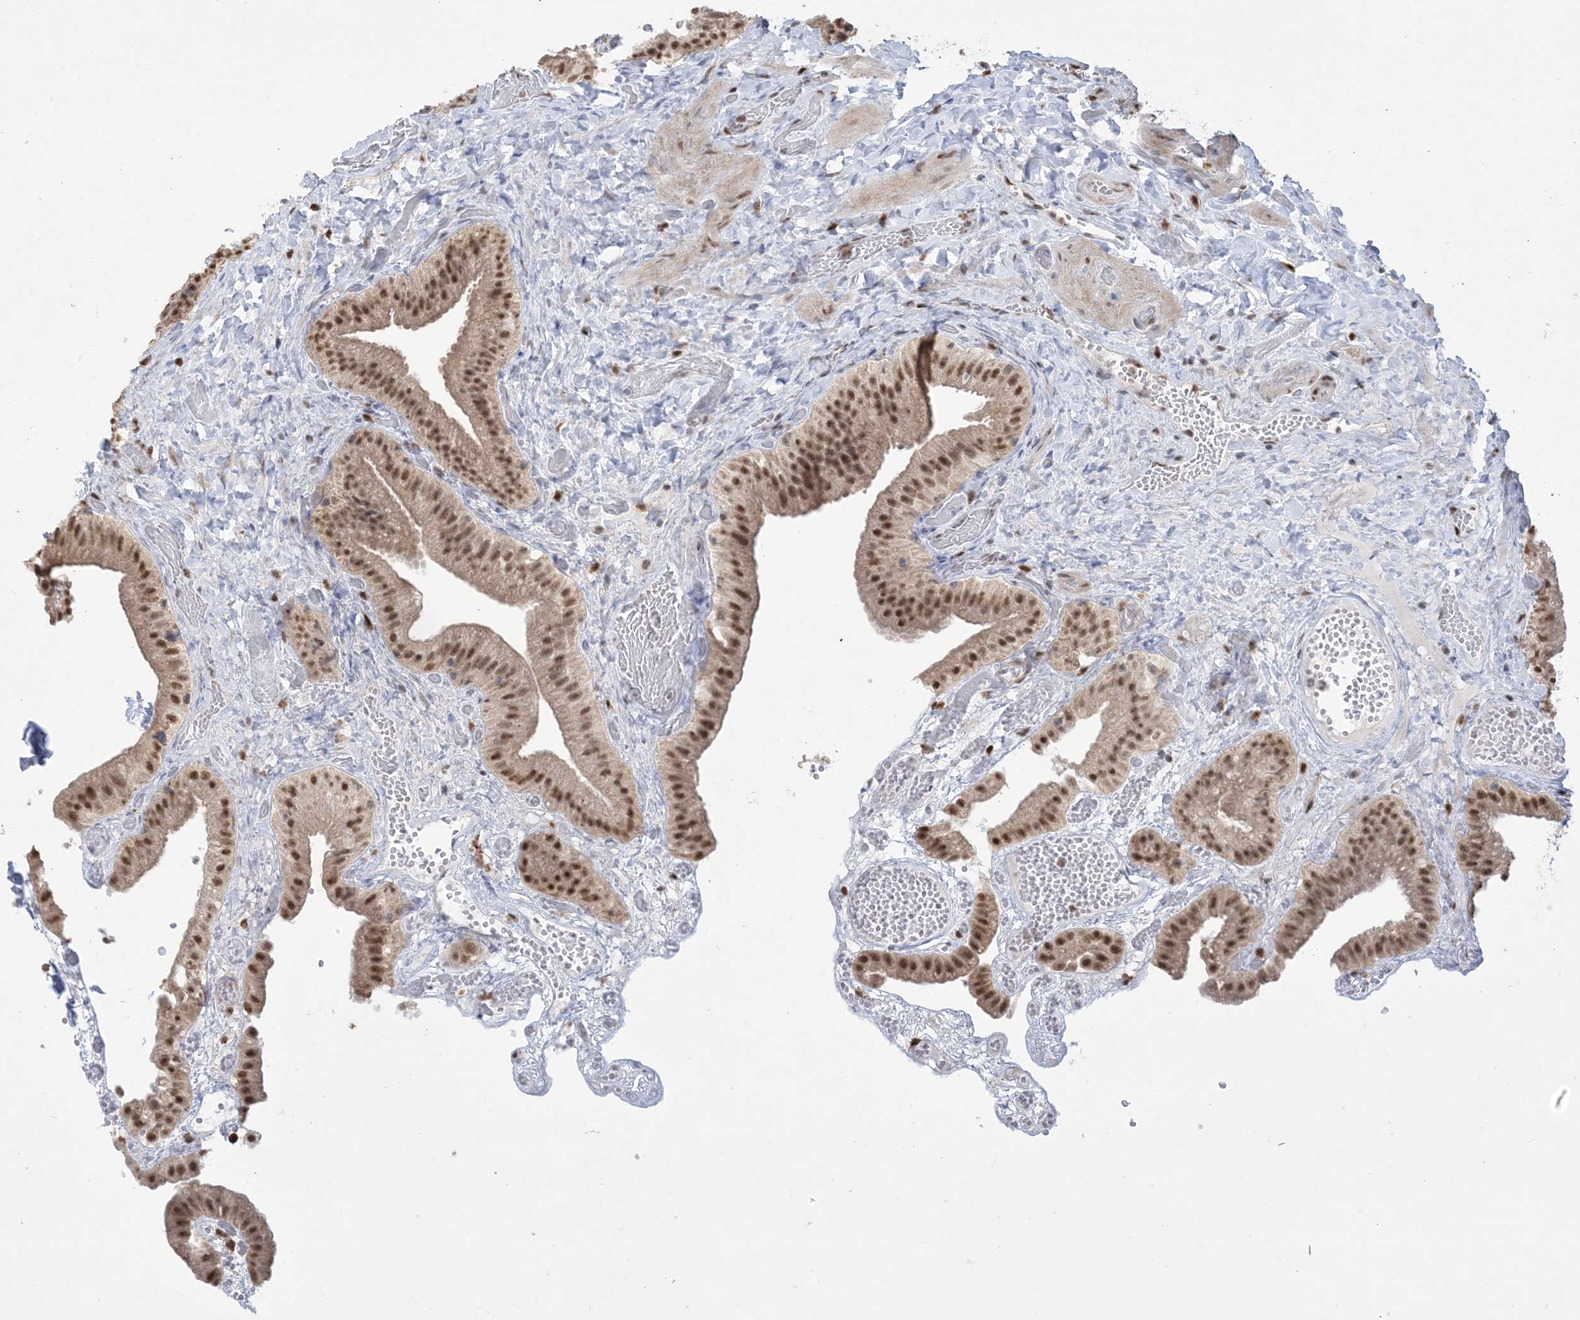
{"staining": {"intensity": "moderate", "quantity": ">75%", "location": "nuclear"}, "tissue": "gallbladder", "cell_type": "Glandular cells", "image_type": "normal", "snomed": [{"axis": "morphology", "description": "Normal tissue, NOS"}, {"axis": "topography", "description": "Gallbladder"}], "caption": "Immunohistochemical staining of benign gallbladder exhibits moderate nuclear protein expression in approximately >75% of glandular cells. (brown staining indicates protein expression, while blue staining denotes nuclei).", "gene": "TRMT10C", "patient": {"sex": "female", "age": 64}}